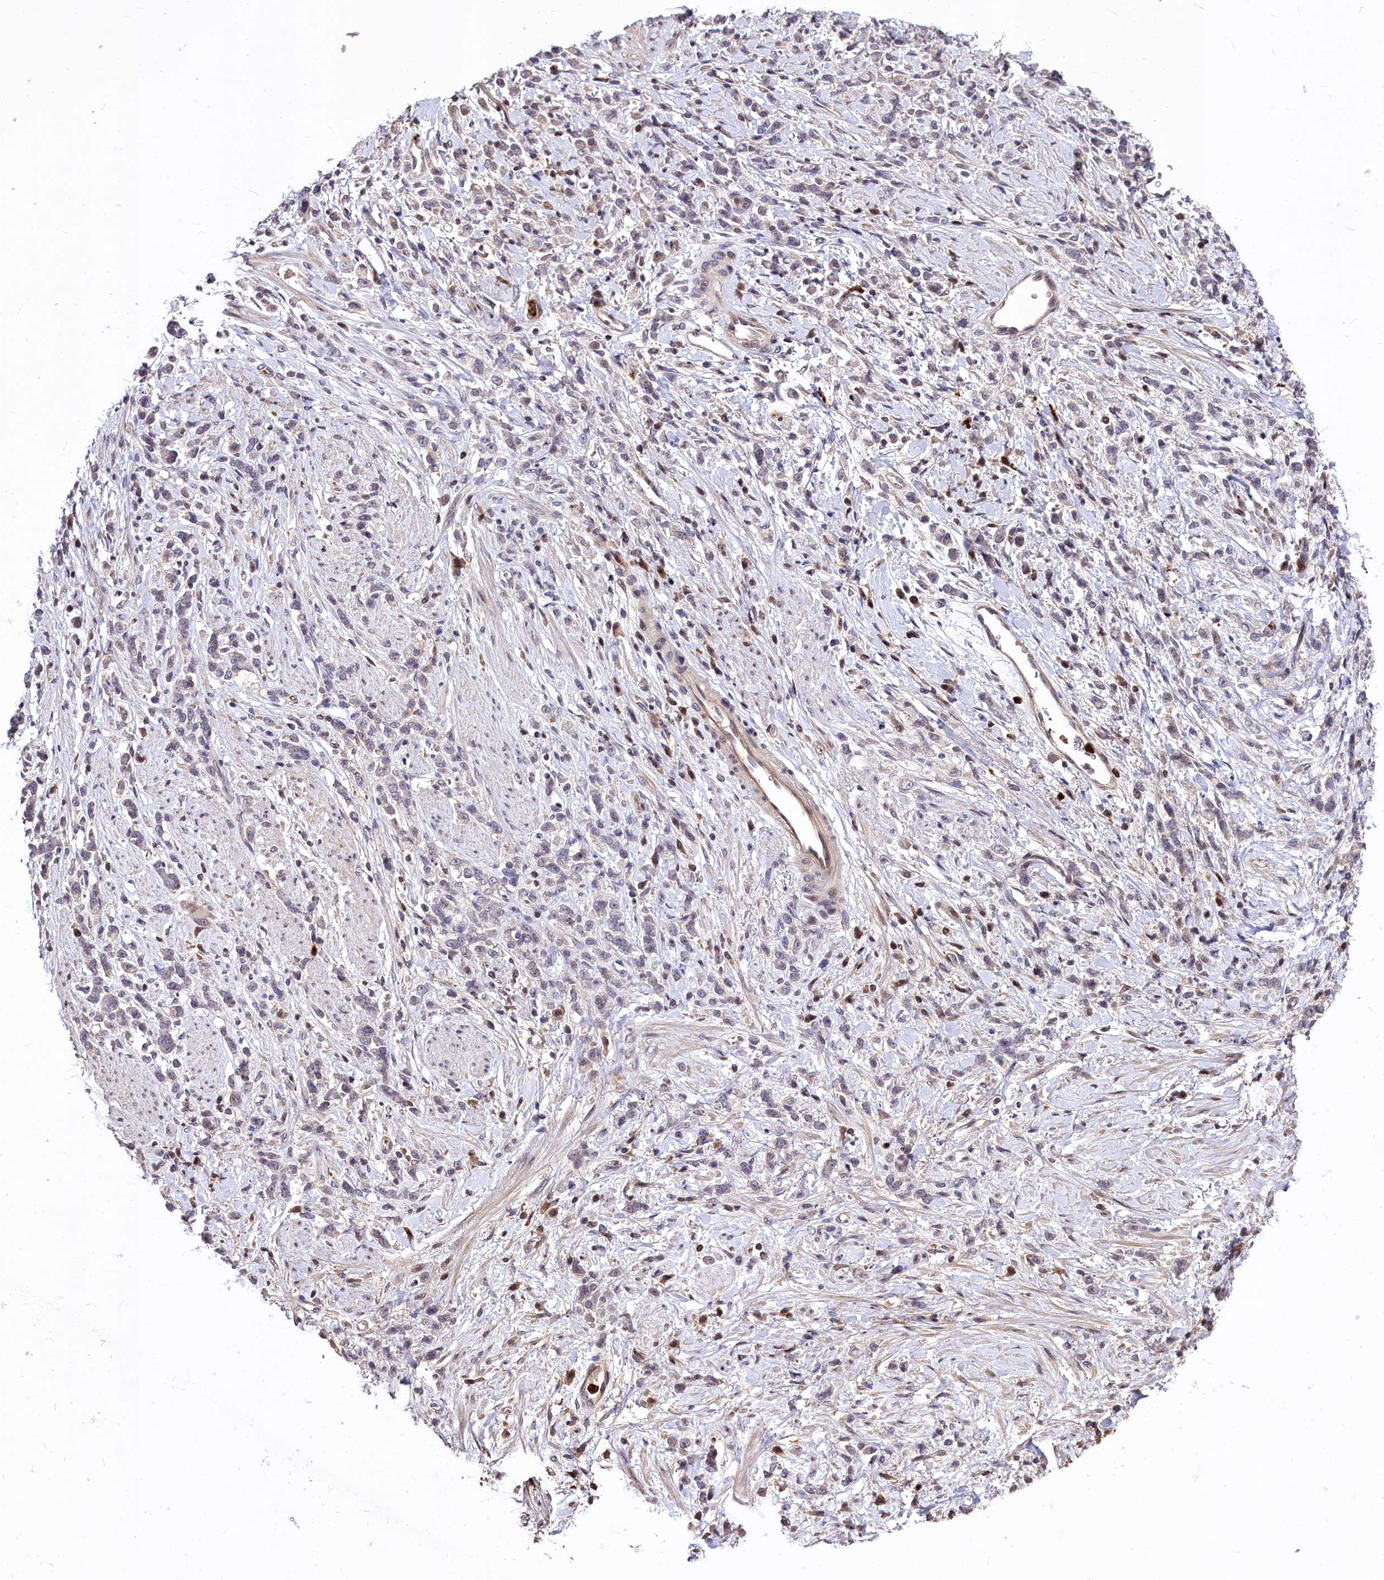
{"staining": {"intensity": "negative", "quantity": "none", "location": "none"}, "tissue": "stomach cancer", "cell_type": "Tumor cells", "image_type": "cancer", "snomed": [{"axis": "morphology", "description": "Adenocarcinoma, NOS"}, {"axis": "topography", "description": "Stomach"}], "caption": "An immunohistochemistry histopathology image of adenocarcinoma (stomach) is shown. There is no staining in tumor cells of adenocarcinoma (stomach).", "gene": "ATG101", "patient": {"sex": "female", "age": 60}}